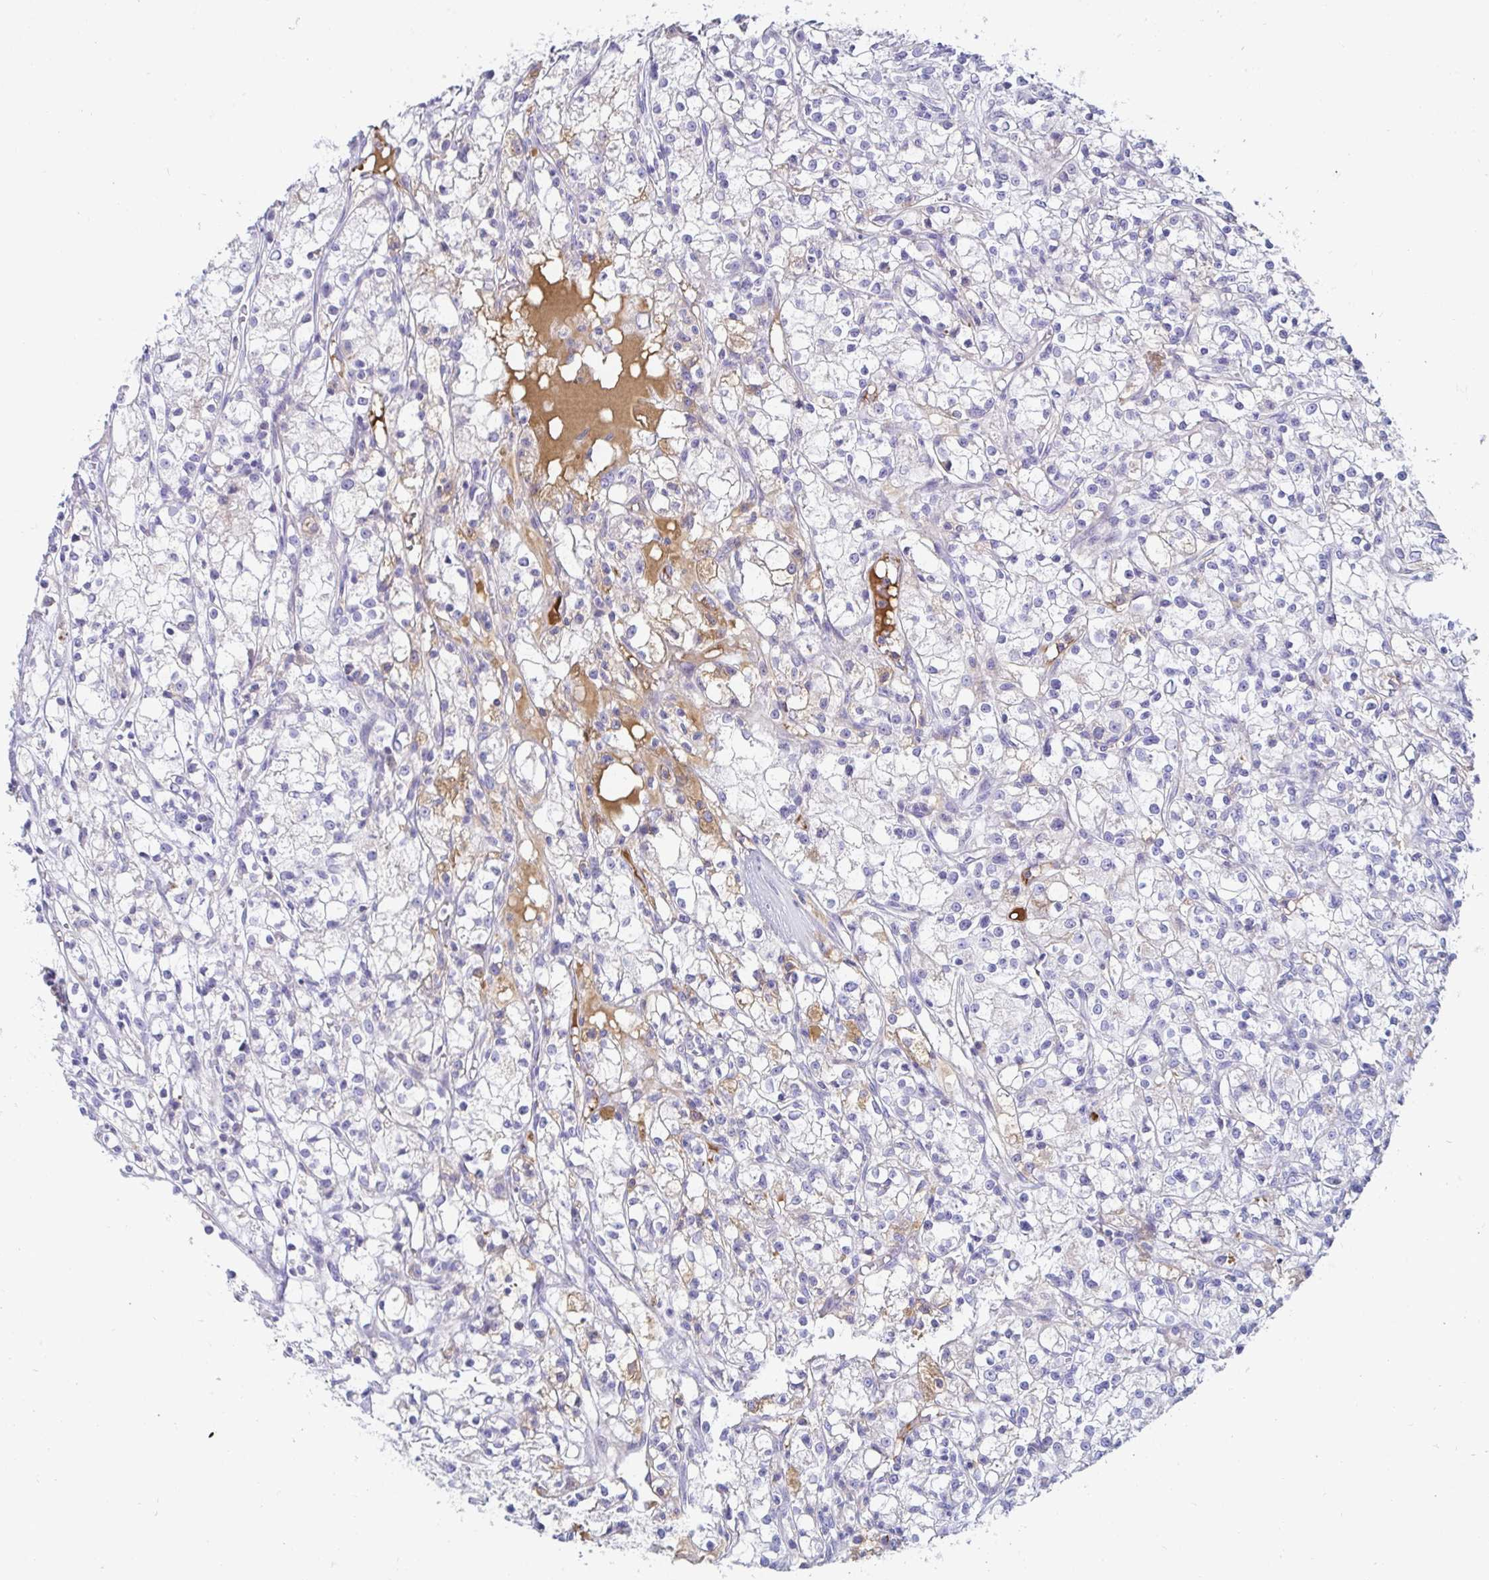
{"staining": {"intensity": "negative", "quantity": "none", "location": "none"}, "tissue": "renal cancer", "cell_type": "Tumor cells", "image_type": "cancer", "snomed": [{"axis": "morphology", "description": "Adenocarcinoma, NOS"}, {"axis": "topography", "description": "Kidney"}], "caption": "The immunohistochemistry photomicrograph has no significant staining in tumor cells of adenocarcinoma (renal) tissue.", "gene": "C4orf17", "patient": {"sex": "female", "age": 59}}